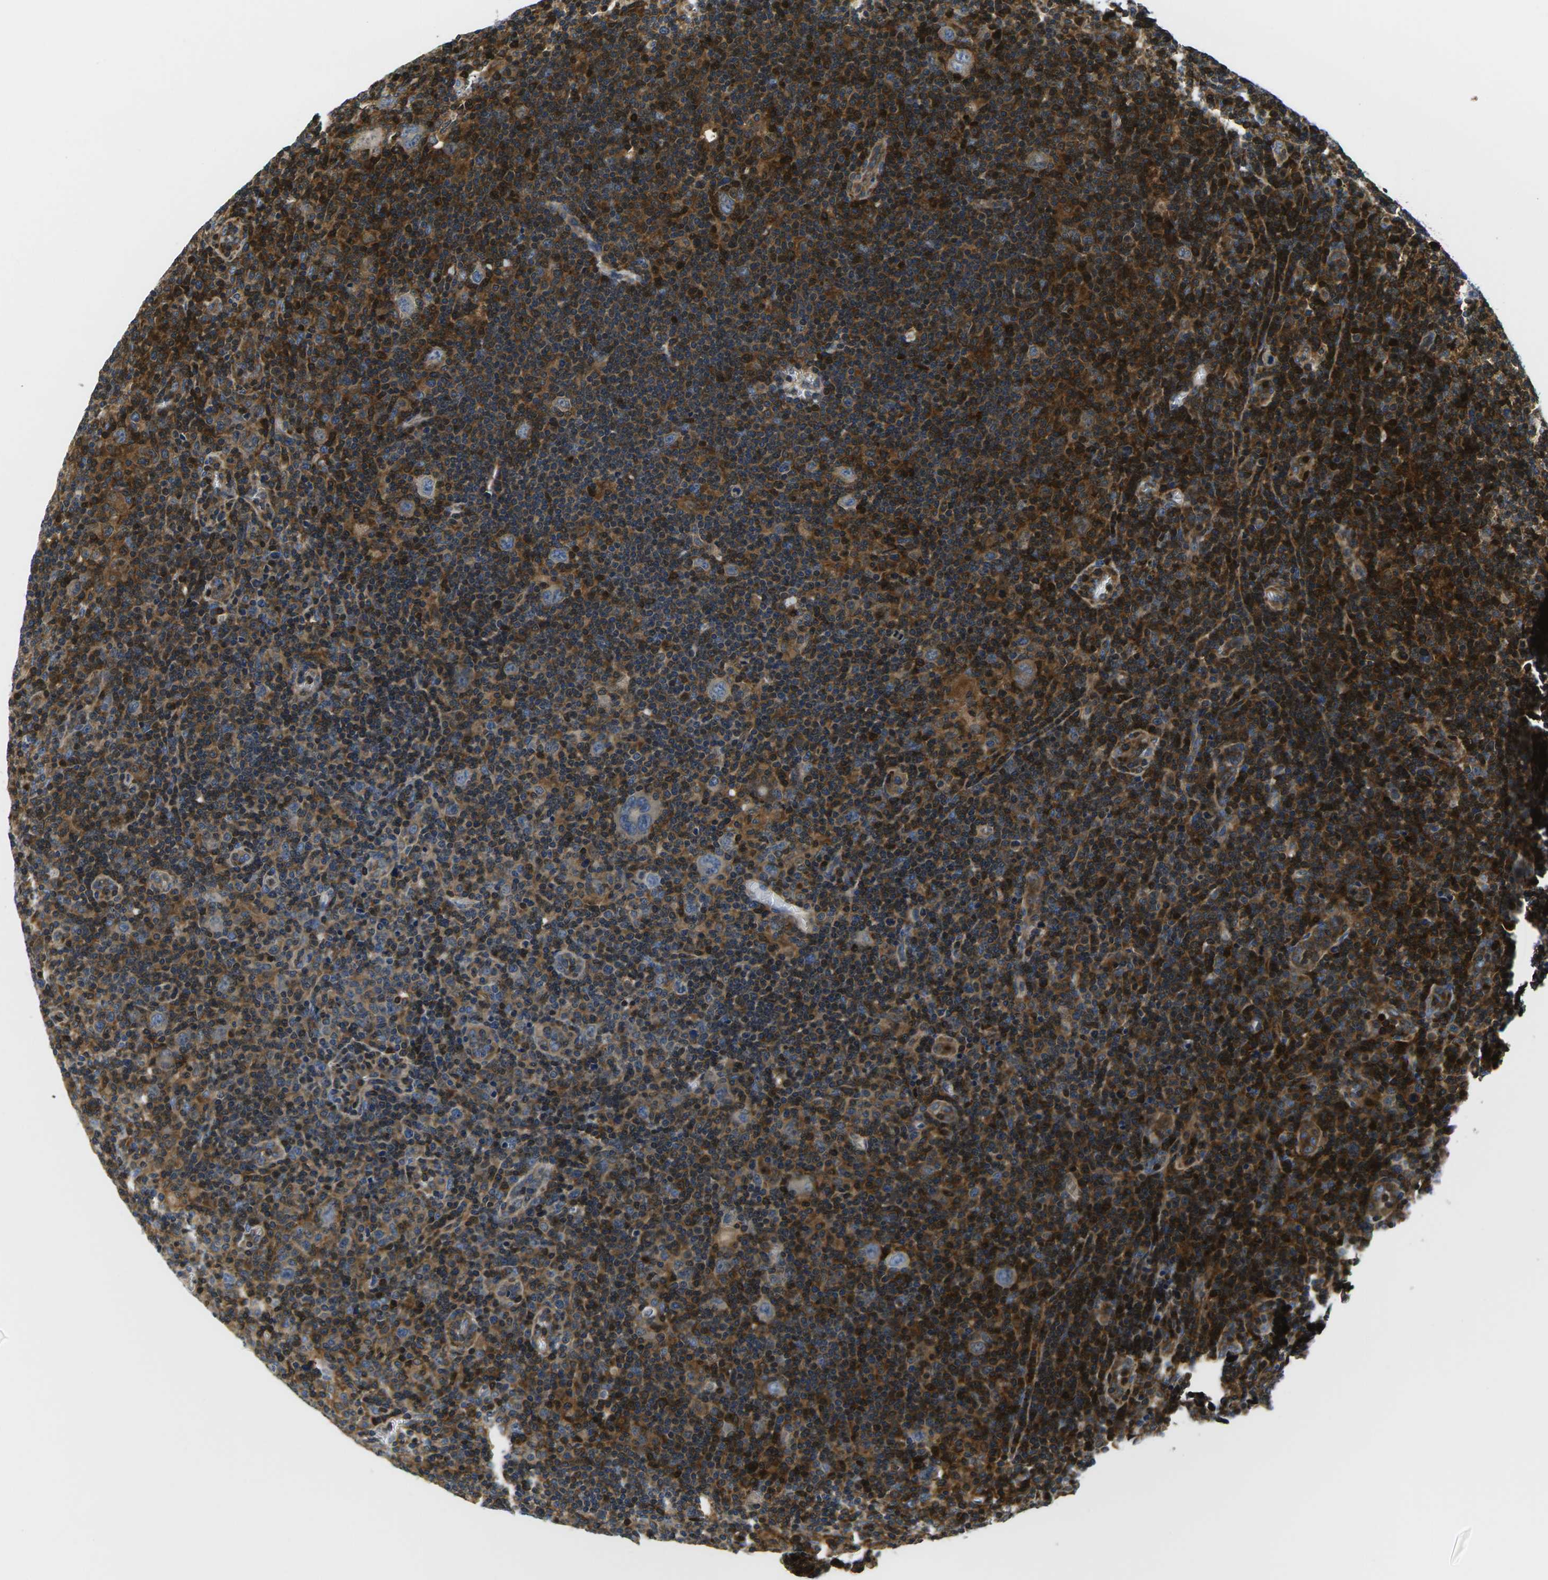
{"staining": {"intensity": "weak", "quantity": "<25%", "location": "cytoplasmic/membranous"}, "tissue": "lymphoma", "cell_type": "Tumor cells", "image_type": "cancer", "snomed": [{"axis": "morphology", "description": "Hodgkin's disease, NOS"}, {"axis": "topography", "description": "Lymph node"}], "caption": "A micrograph of human lymphoma is negative for staining in tumor cells. The staining is performed using DAB brown chromogen with nuclei counter-stained in using hematoxylin.", "gene": "PLCE1", "patient": {"sex": "female", "age": 57}}